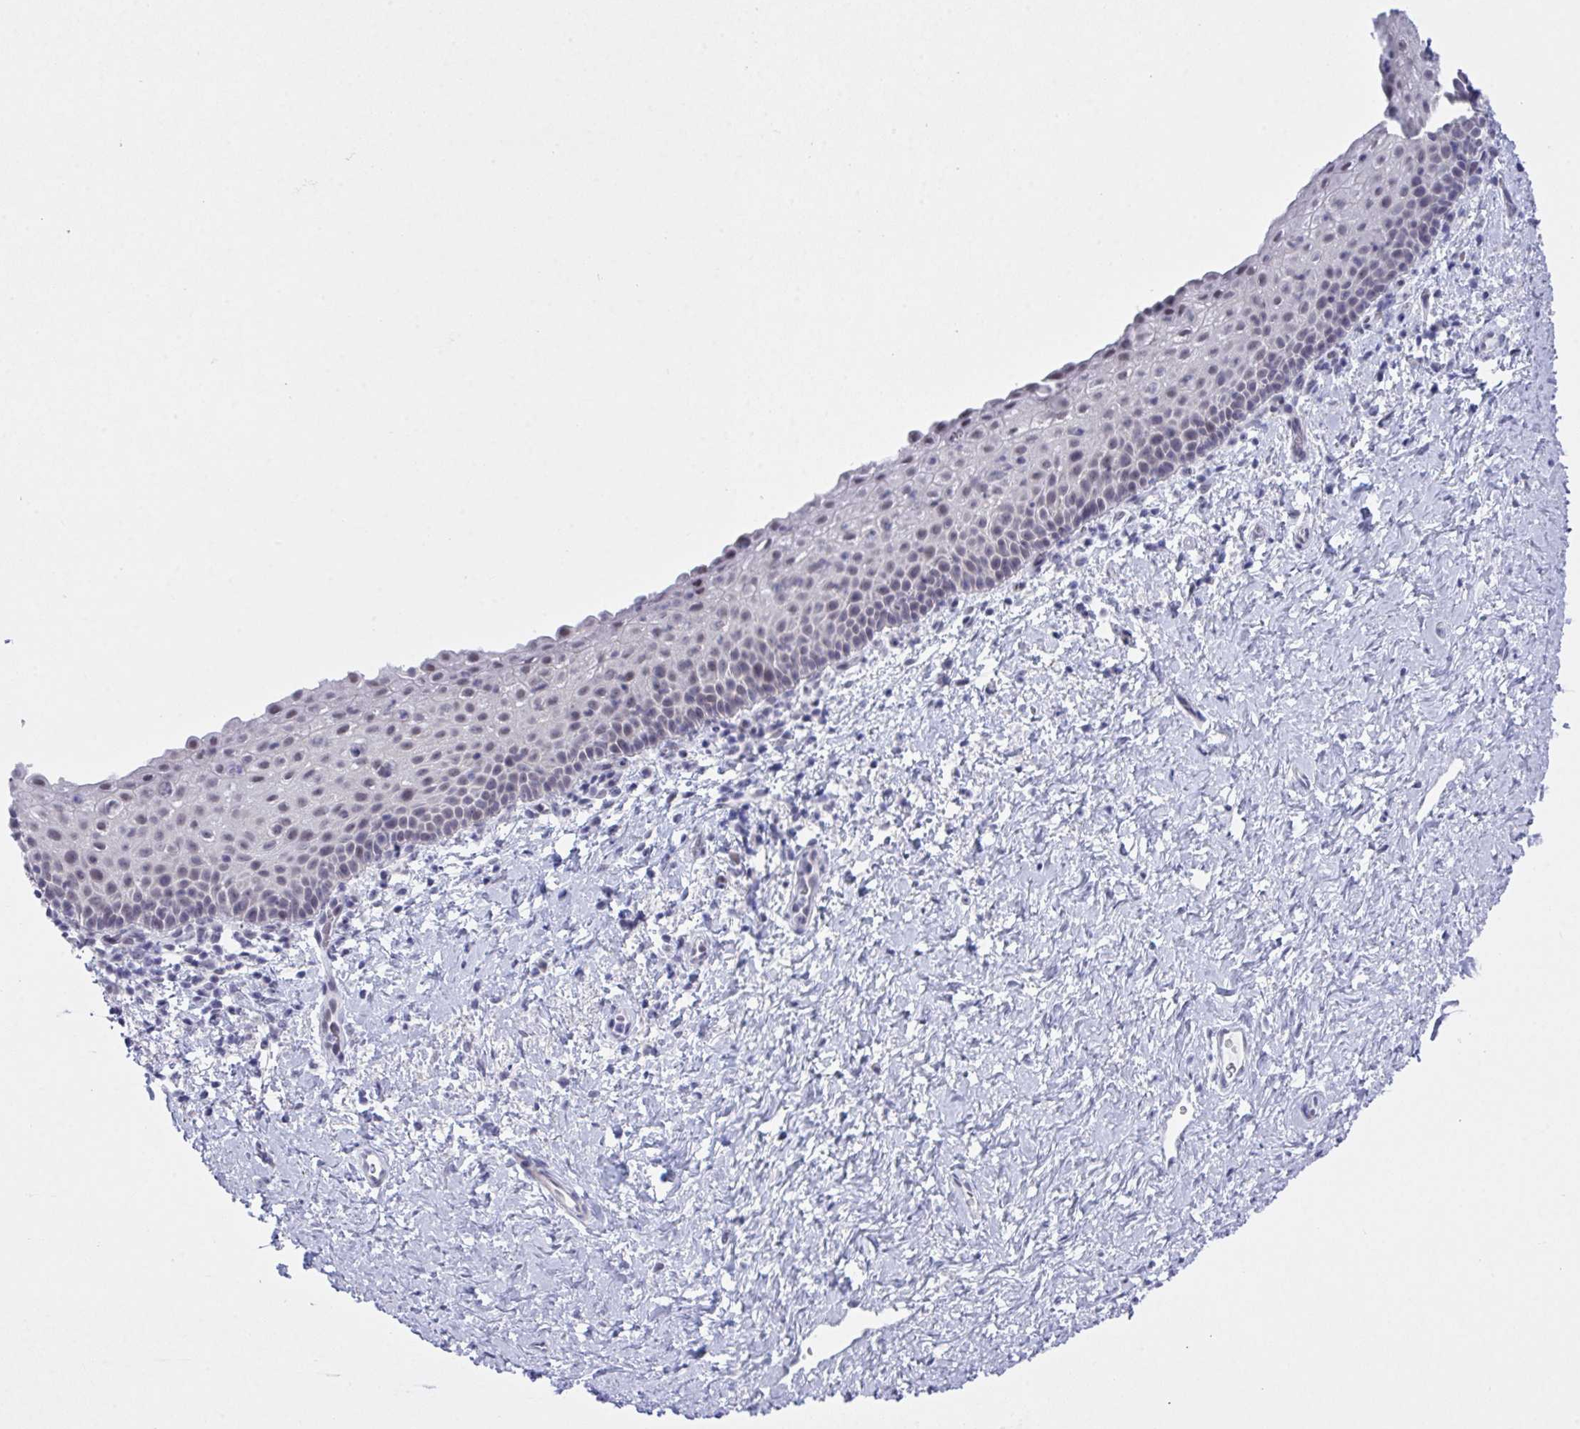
{"staining": {"intensity": "negative", "quantity": "none", "location": "none"}, "tissue": "vagina", "cell_type": "Squamous epithelial cells", "image_type": "normal", "snomed": [{"axis": "morphology", "description": "Normal tissue, NOS"}, {"axis": "topography", "description": "Vagina"}], "caption": "The histopathology image reveals no significant positivity in squamous epithelial cells of vagina.", "gene": "FBXL22", "patient": {"sex": "female", "age": 61}}